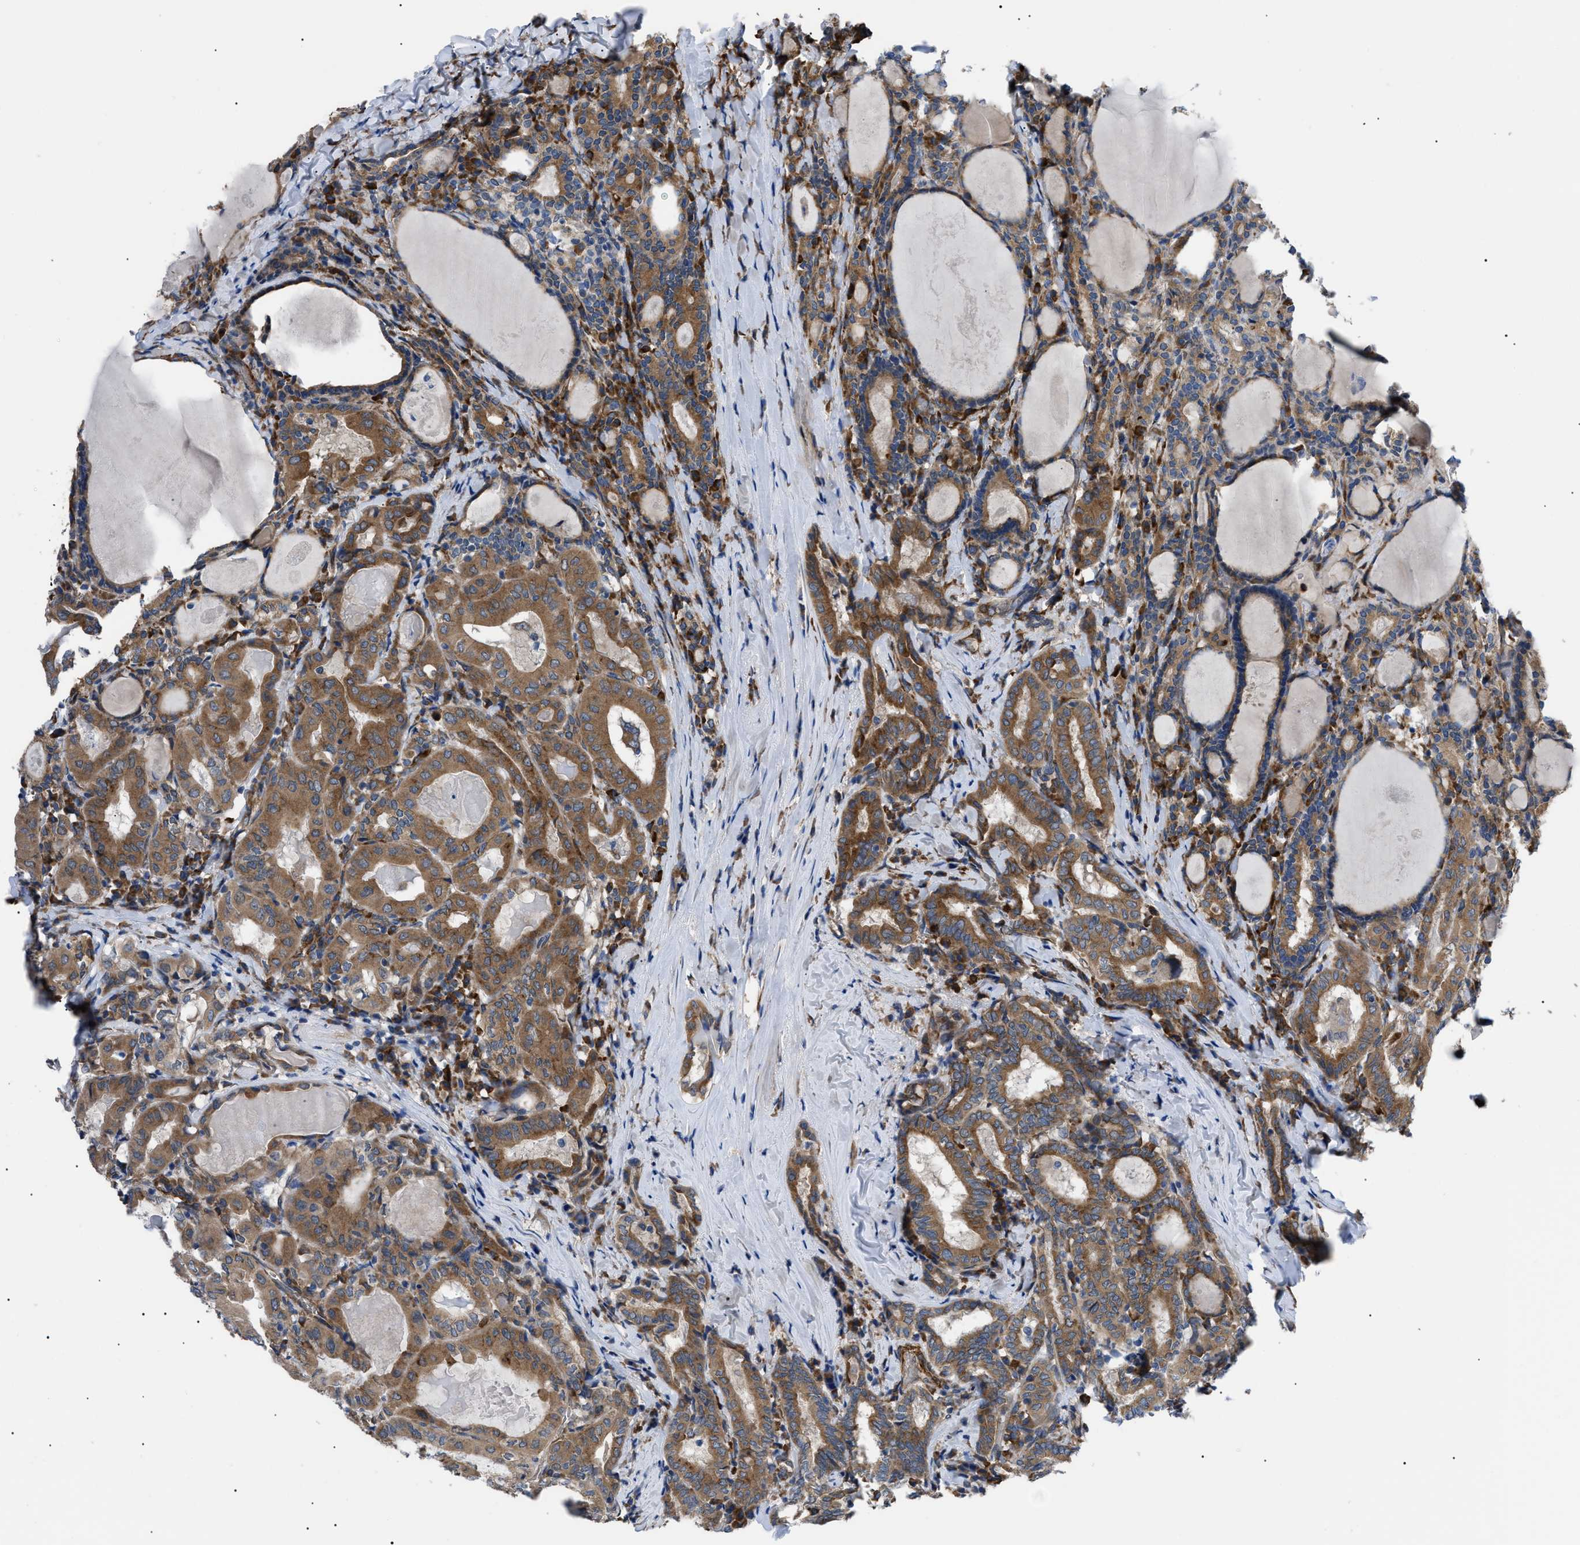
{"staining": {"intensity": "moderate", "quantity": ">75%", "location": "cytoplasmic/membranous"}, "tissue": "thyroid cancer", "cell_type": "Tumor cells", "image_type": "cancer", "snomed": [{"axis": "morphology", "description": "Papillary adenocarcinoma, NOS"}, {"axis": "topography", "description": "Thyroid gland"}], "caption": "Protein analysis of papillary adenocarcinoma (thyroid) tissue demonstrates moderate cytoplasmic/membranous positivity in approximately >75% of tumor cells. The staining is performed using DAB brown chromogen to label protein expression. The nuclei are counter-stained blue using hematoxylin.", "gene": "MYO10", "patient": {"sex": "female", "age": 42}}